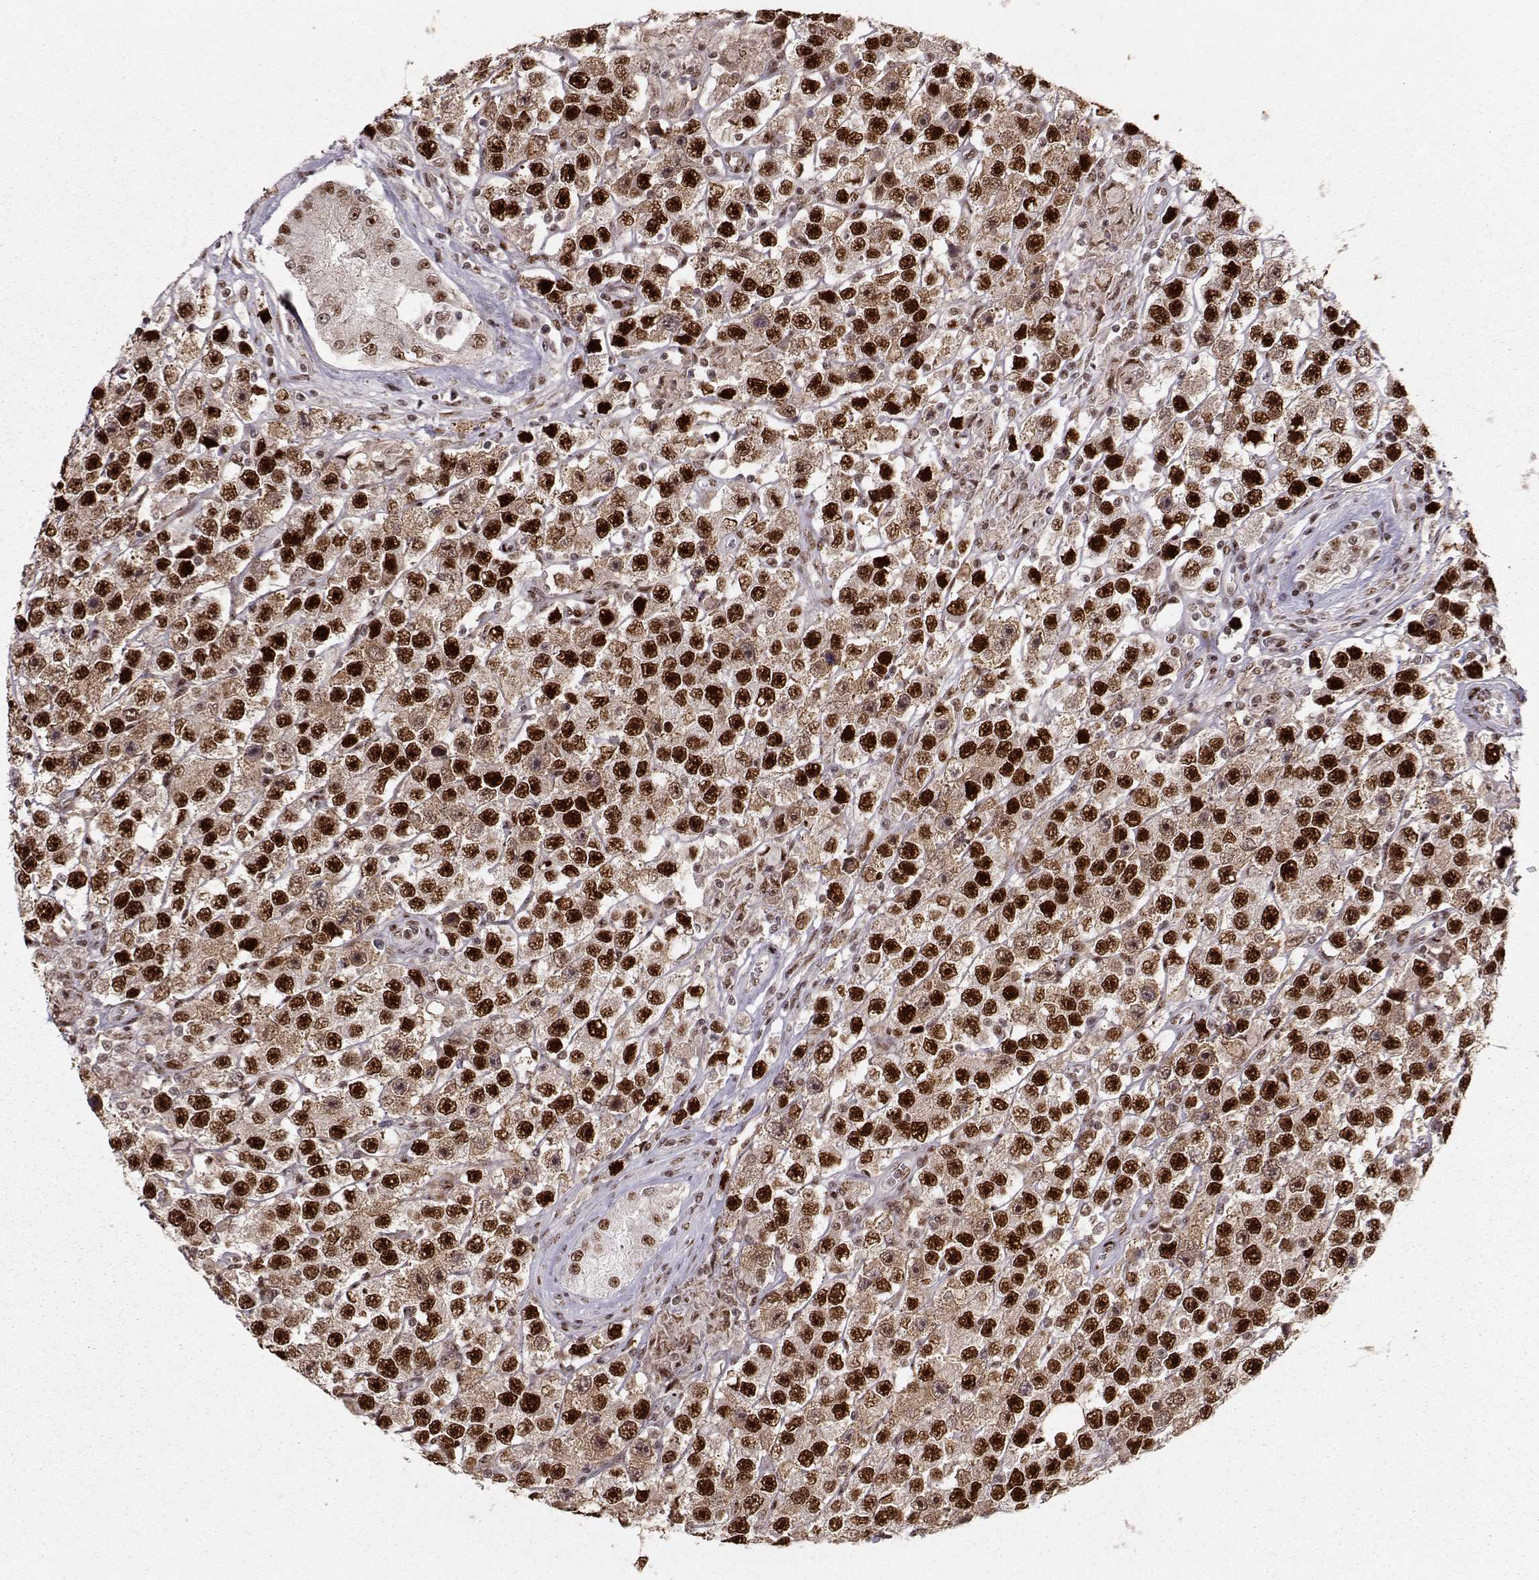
{"staining": {"intensity": "strong", "quantity": ">75%", "location": "nuclear"}, "tissue": "testis cancer", "cell_type": "Tumor cells", "image_type": "cancer", "snomed": [{"axis": "morphology", "description": "Seminoma, NOS"}, {"axis": "topography", "description": "Testis"}], "caption": "Immunohistochemistry (DAB) staining of human seminoma (testis) displays strong nuclear protein positivity in about >75% of tumor cells.", "gene": "SNAPC2", "patient": {"sex": "male", "age": 45}}